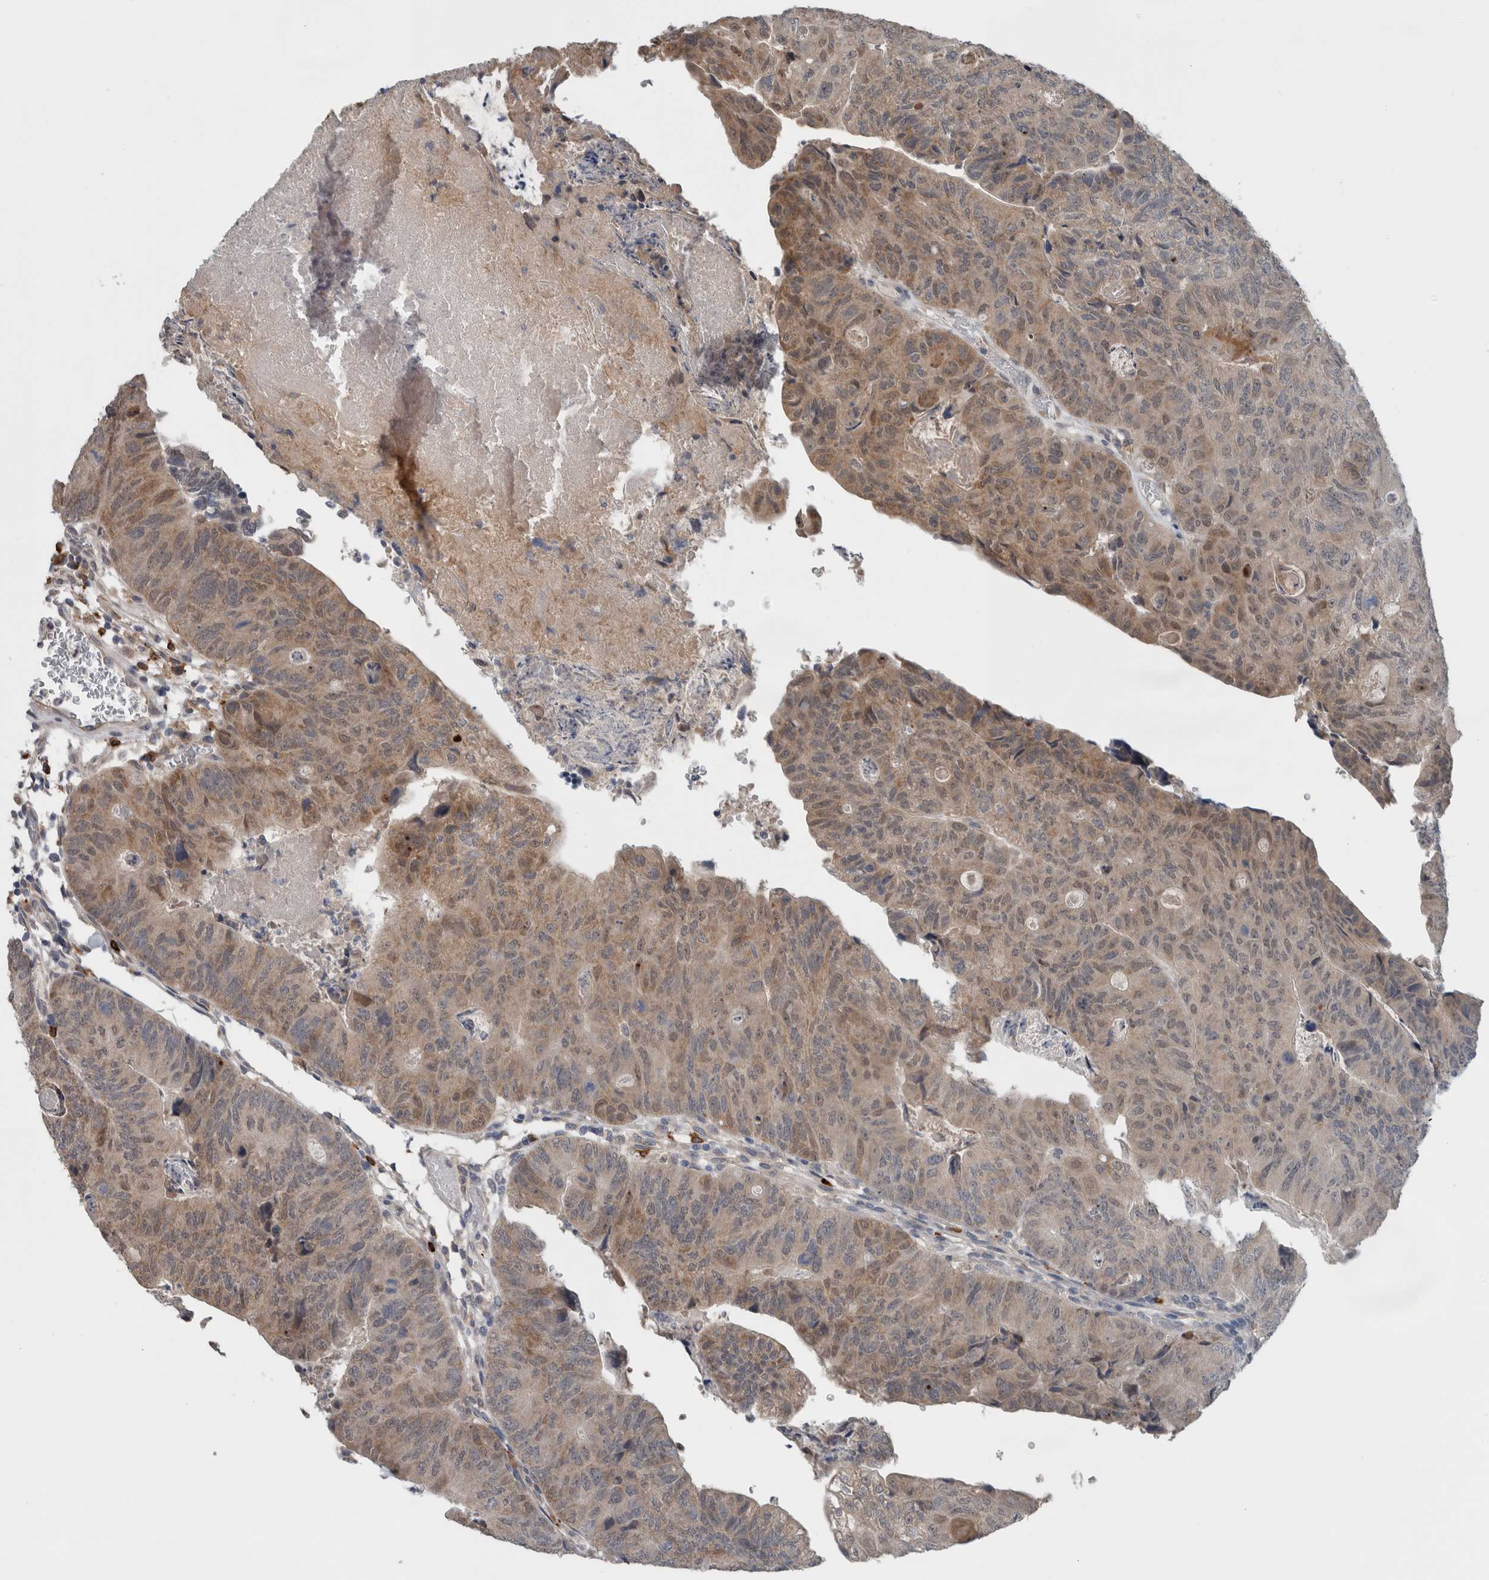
{"staining": {"intensity": "weak", "quantity": "25%-75%", "location": "cytoplasmic/membranous"}, "tissue": "colorectal cancer", "cell_type": "Tumor cells", "image_type": "cancer", "snomed": [{"axis": "morphology", "description": "Adenocarcinoma, NOS"}, {"axis": "topography", "description": "Colon"}], "caption": "Brown immunohistochemical staining in colorectal cancer exhibits weak cytoplasmic/membranous positivity in approximately 25%-75% of tumor cells.", "gene": "CRNN", "patient": {"sex": "female", "age": 67}}